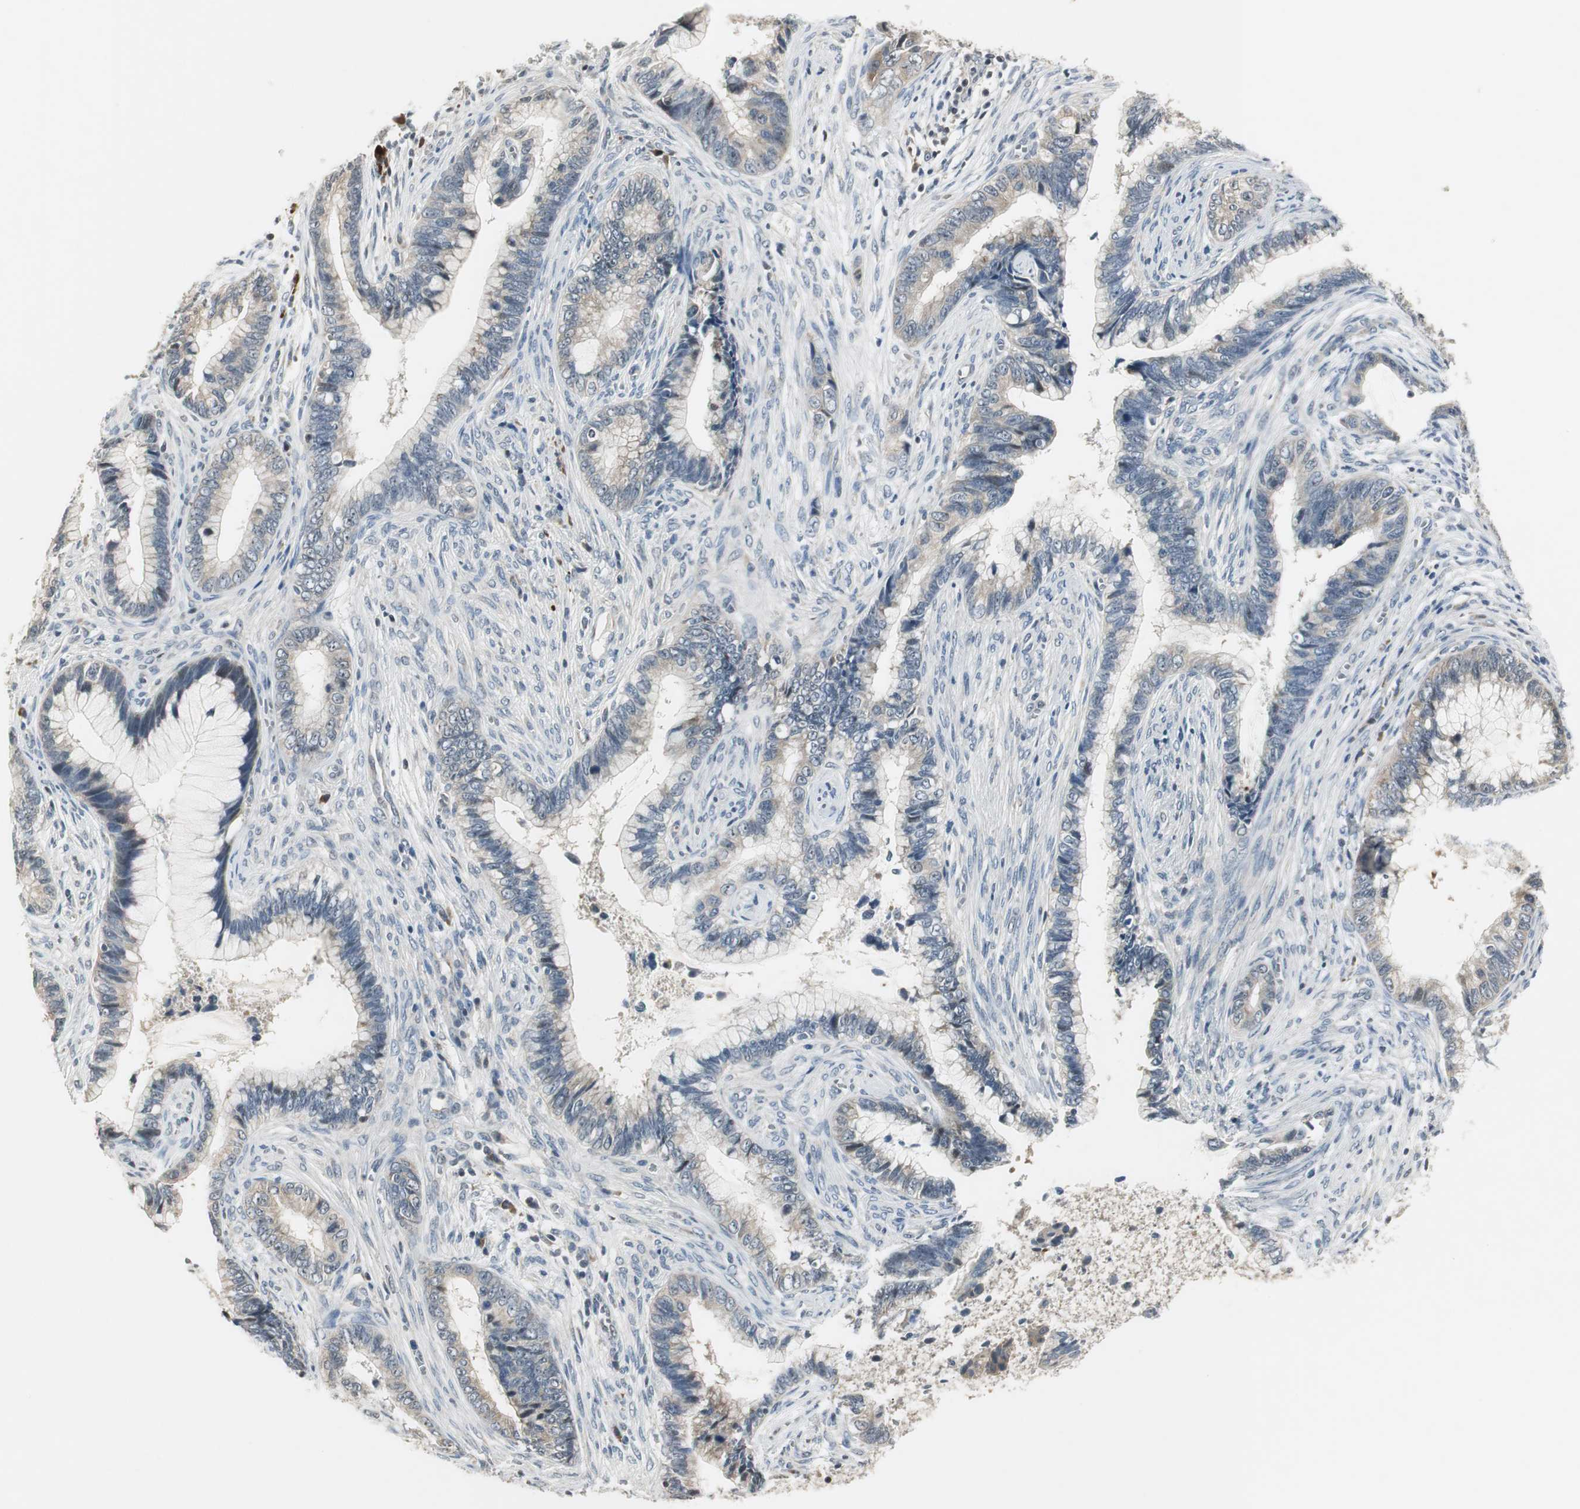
{"staining": {"intensity": "weak", "quantity": "25%-75%", "location": "cytoplasmic/membranous"}, "tissue": "cervical cancer", "cell_type": "Tumor cells", "image_type": "cancer", "snomed": [{"axis": "morphology", "description": "Adenocarcinoma, NOS"}, {"axis": "topography", "description": "Cervix"}], "caption": "A brown stain shows weak cytoplasmic/membranous positivity of a protein in human cervical cancer tumor cells.", "gene": "CCT5", "patient": {"sex": "female", "age": 44}}